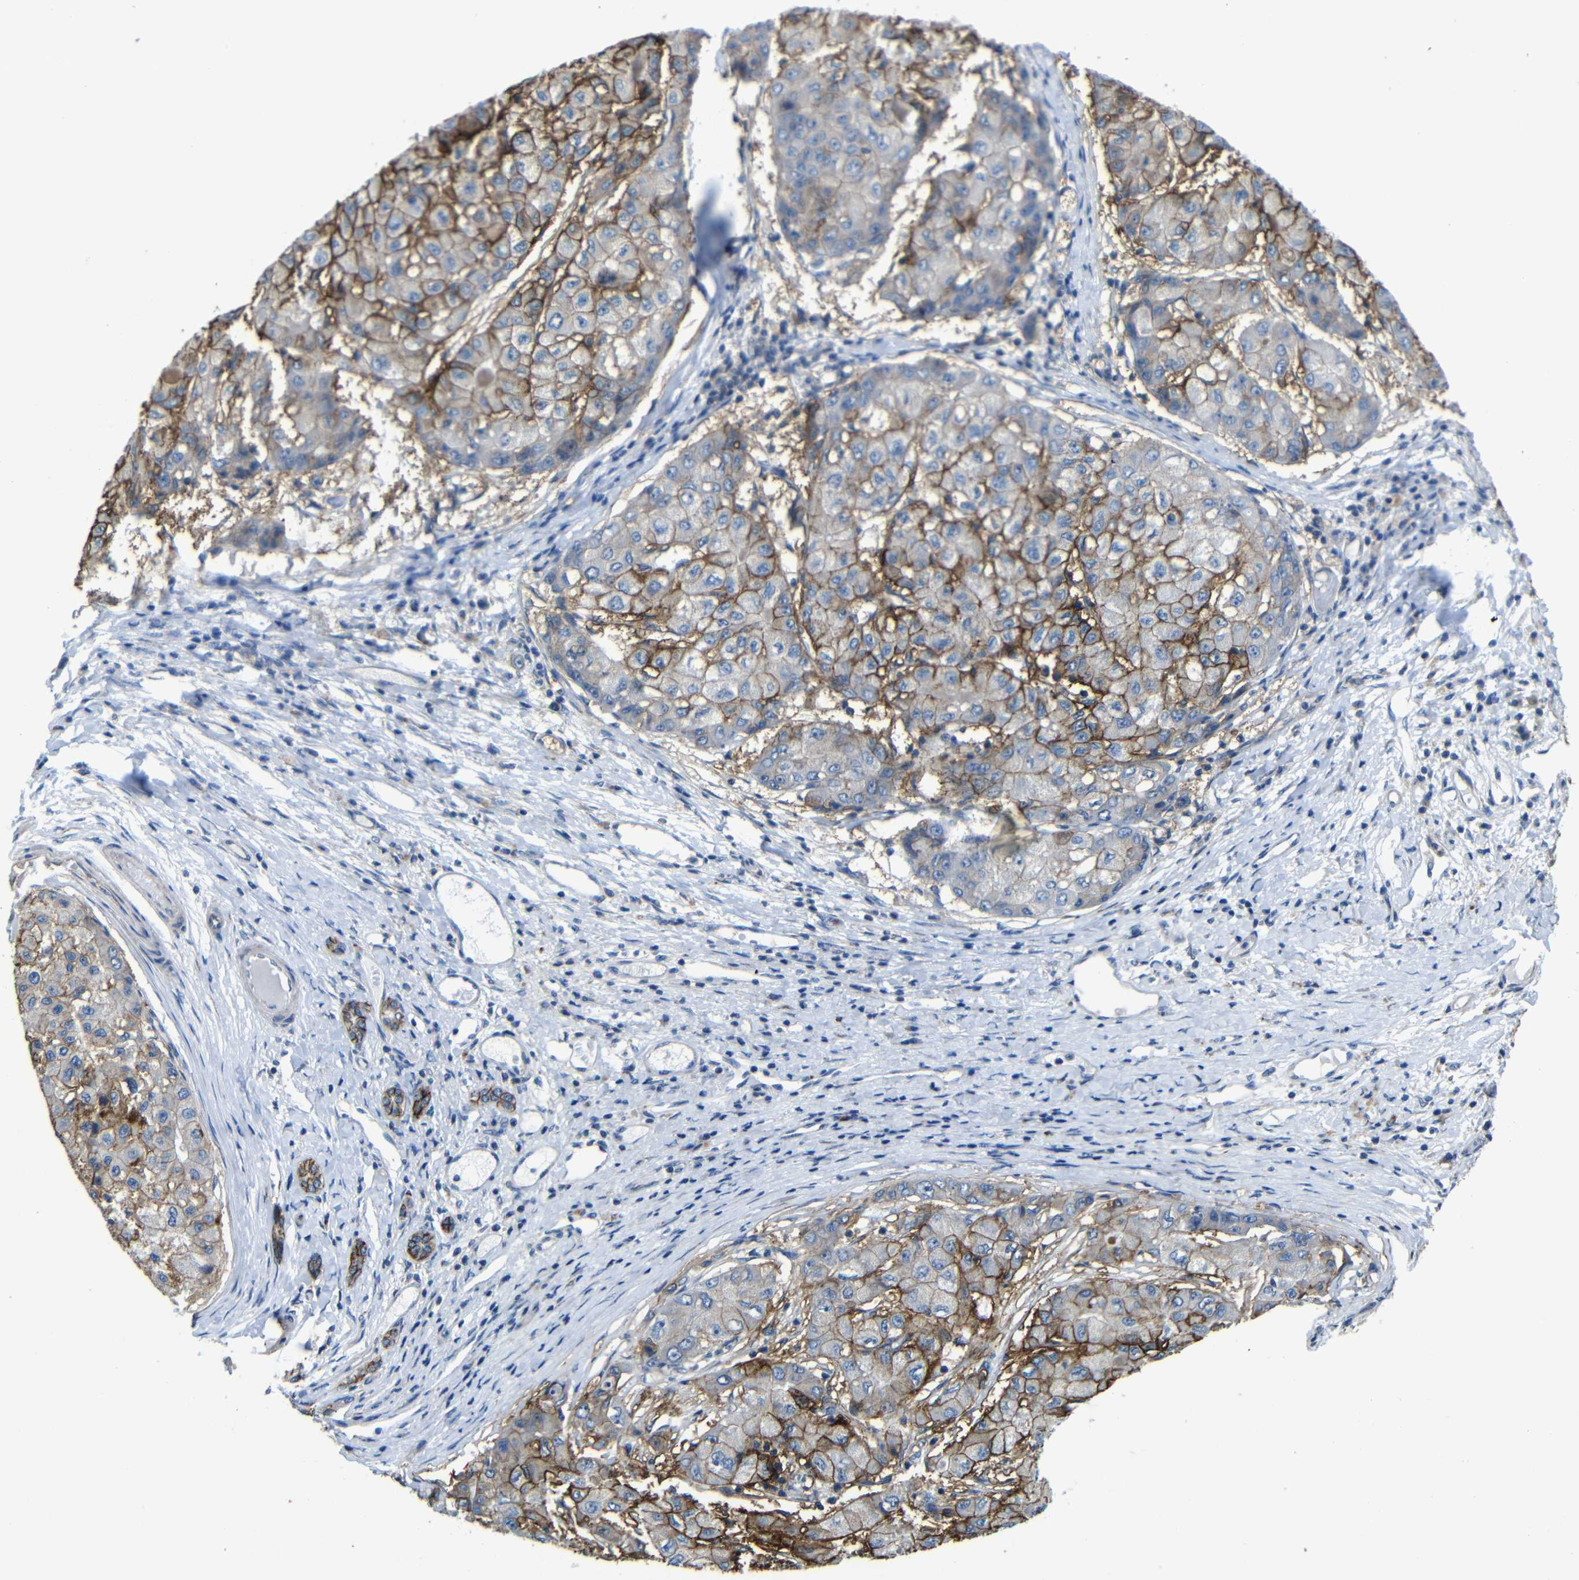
{"staining": {"intensity": "moderate", "quantity": "25%-75%", "location": "cytoplasmic/membranous"}, "tissue": "liver cancer", "cell_type": "Tumor cells", "image_type": "cancer", "snomed": [{"axis": "morphology", "description": "Carcinoma, Hepatocellular, NOS"}, {"axis": "topography", "description": "Liver"}], "caption": "Liver hepatocellular carcinoma tissue displays moderate cytoplasmic/membranous staining in approximately 25%-75% of tumor cells, visualized by immunohistochemistry.", "gene": "ZNF90", "patient": {"sex": "male", "age": 80}}